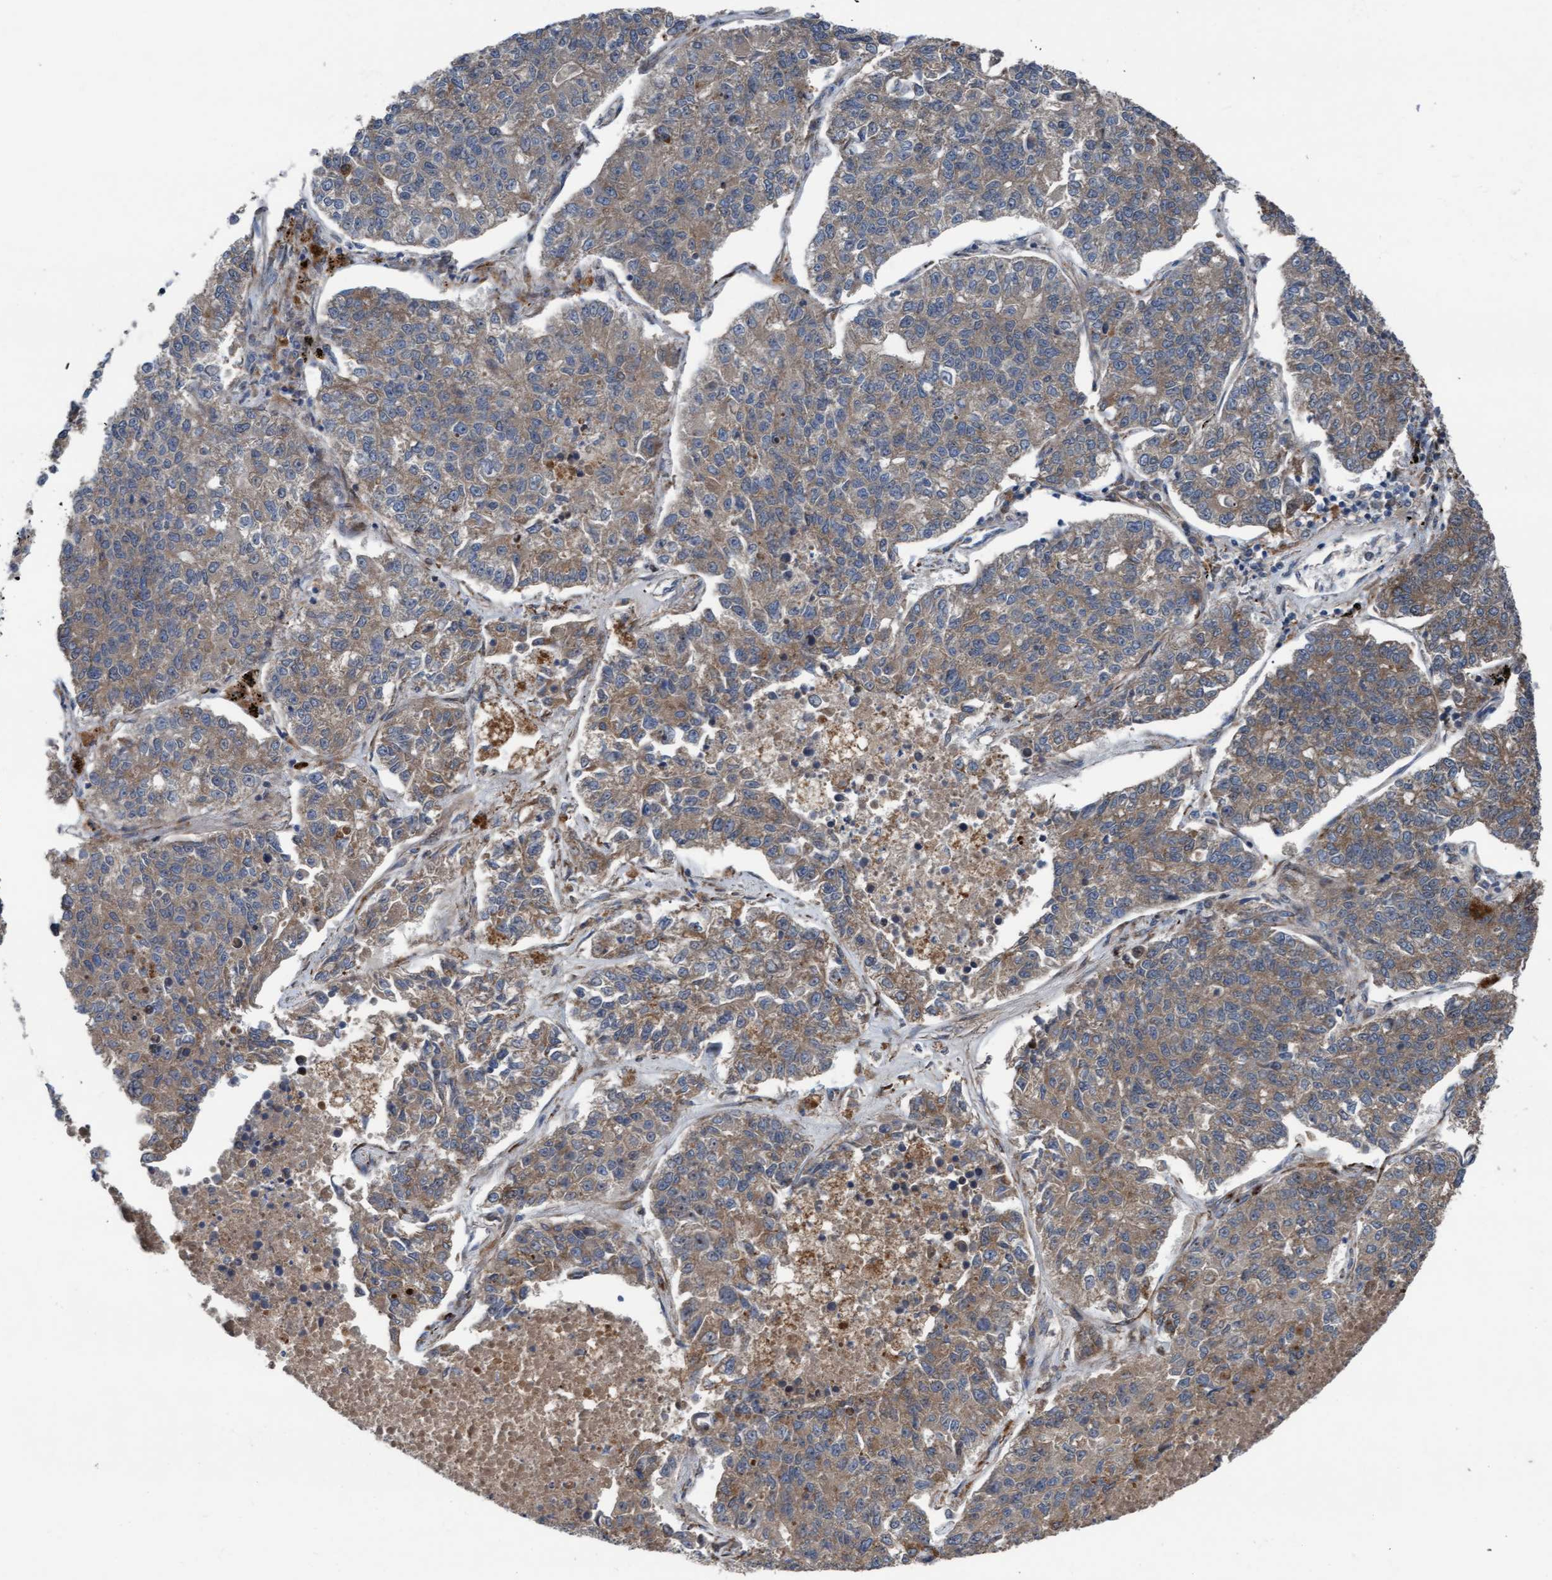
{"staining": {"intensity": "weak", "quantity": ">75%", "location": "cytoplasmic/membranous"}, "tissue": "lung cancer", "cell_type": "Tumor cells", "image_type": "cancer", "snomed": [{"axis": "morphology", "description": "Adenocarcinoma, NOS"}, {"axis": "topography", "description": "Lung"}], "caption": "Lung adenocarcinoma stained for a protein (brown) shows weak cytoplasmic/membranous positive expression in about >75% of tumor cells.", "gene": "KLHL26", "patient": {"sex": "male", "age": 49}}